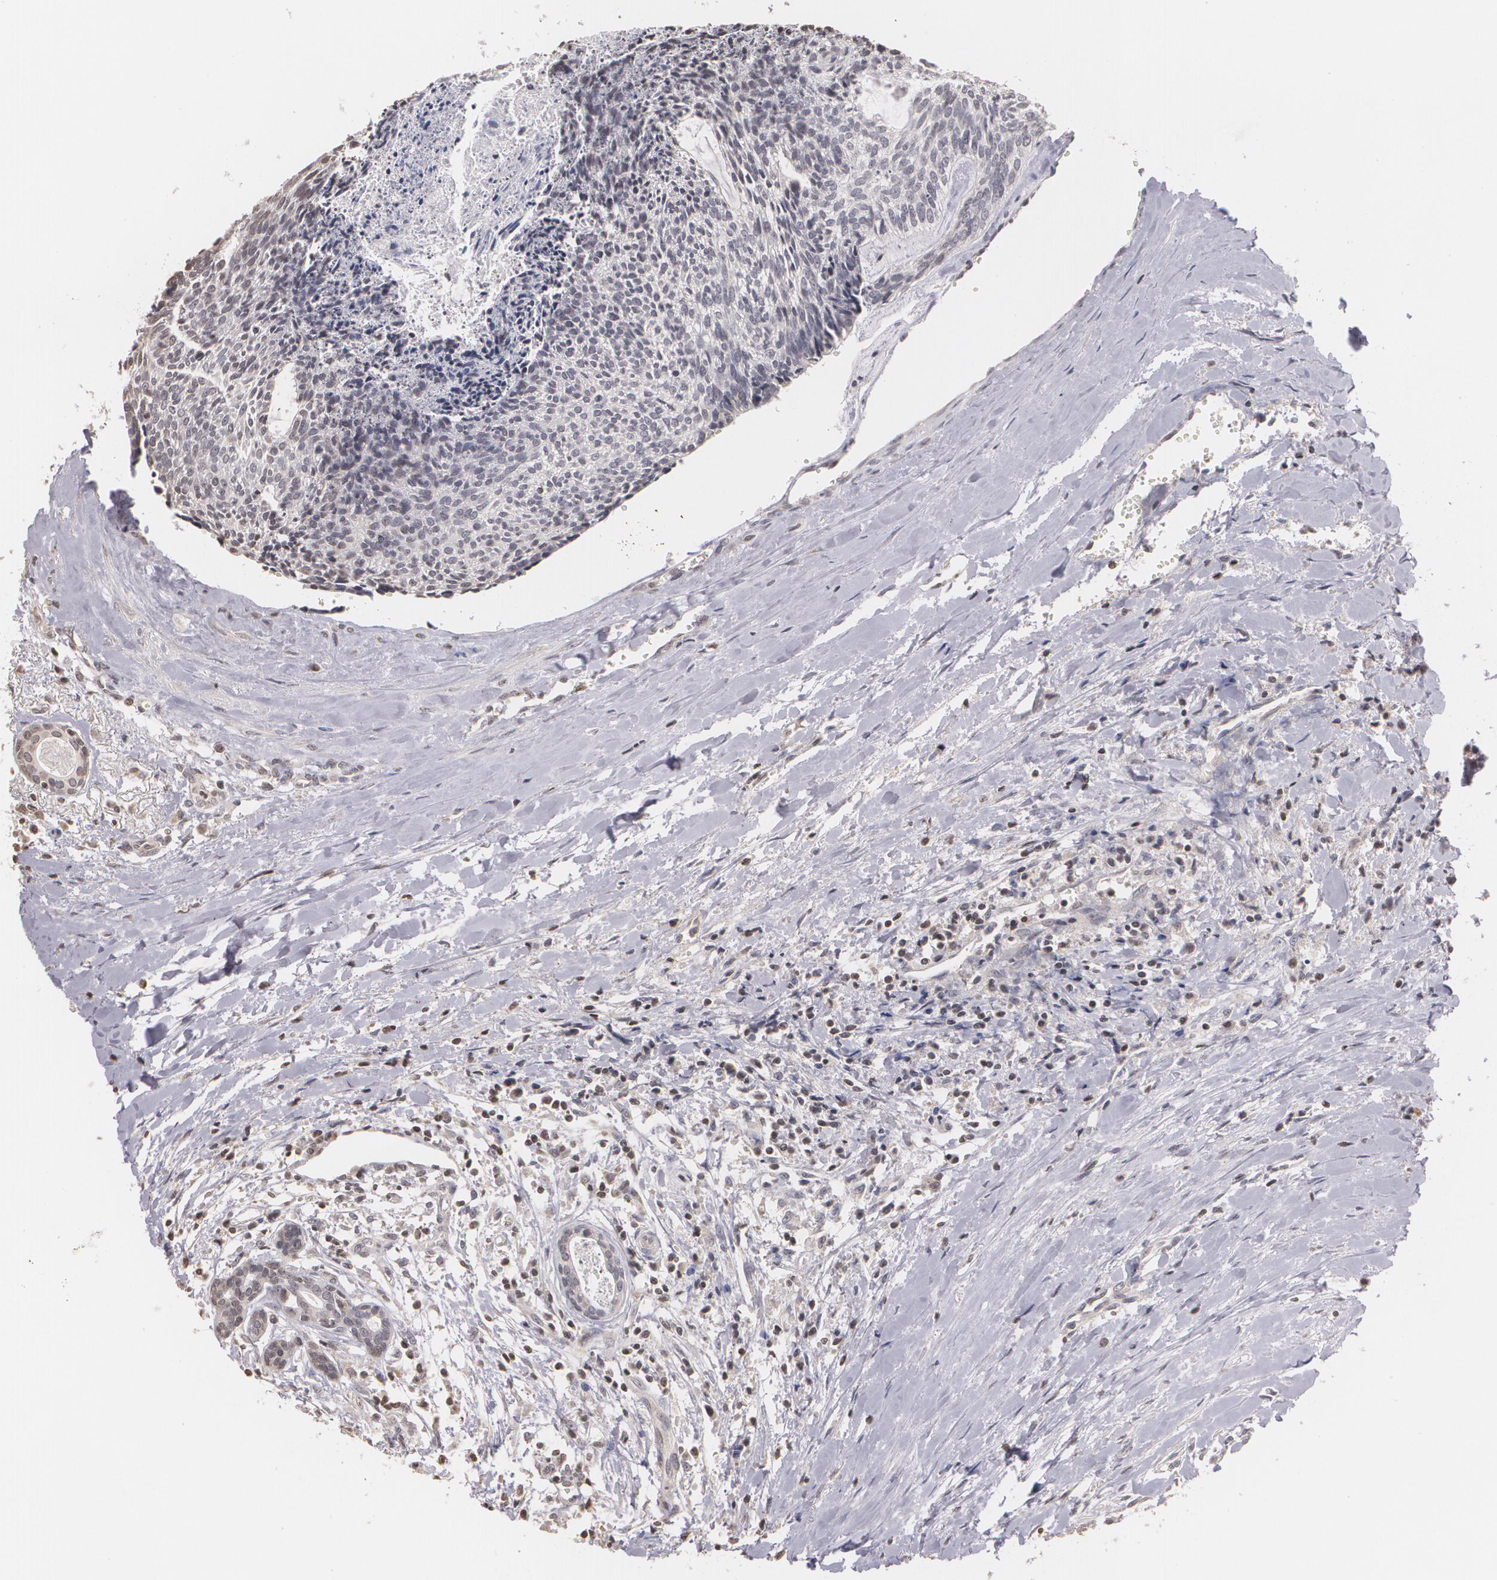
{"staining": {"intensity": "negative", "quantity": "none", "location": "none"}, "tissue": "head and neck cancer", "cell_type": "Tumor cells", "image_type": "cancer", "snomed": [{"axis": "morphology", "description": "Squamous cell carcinoma, NOS"}, {"axis": "topography", "description": "Salivary gland"}, {"axis": "topography", "description": "Head-Neck"}], "caption": "Immunohistochemistry (IHC) of squamous cell carcinoma (head and neck) shows no expression in tumor cells.", "gene": "THRB", "patient": {"sex": "male", "age": 70}}